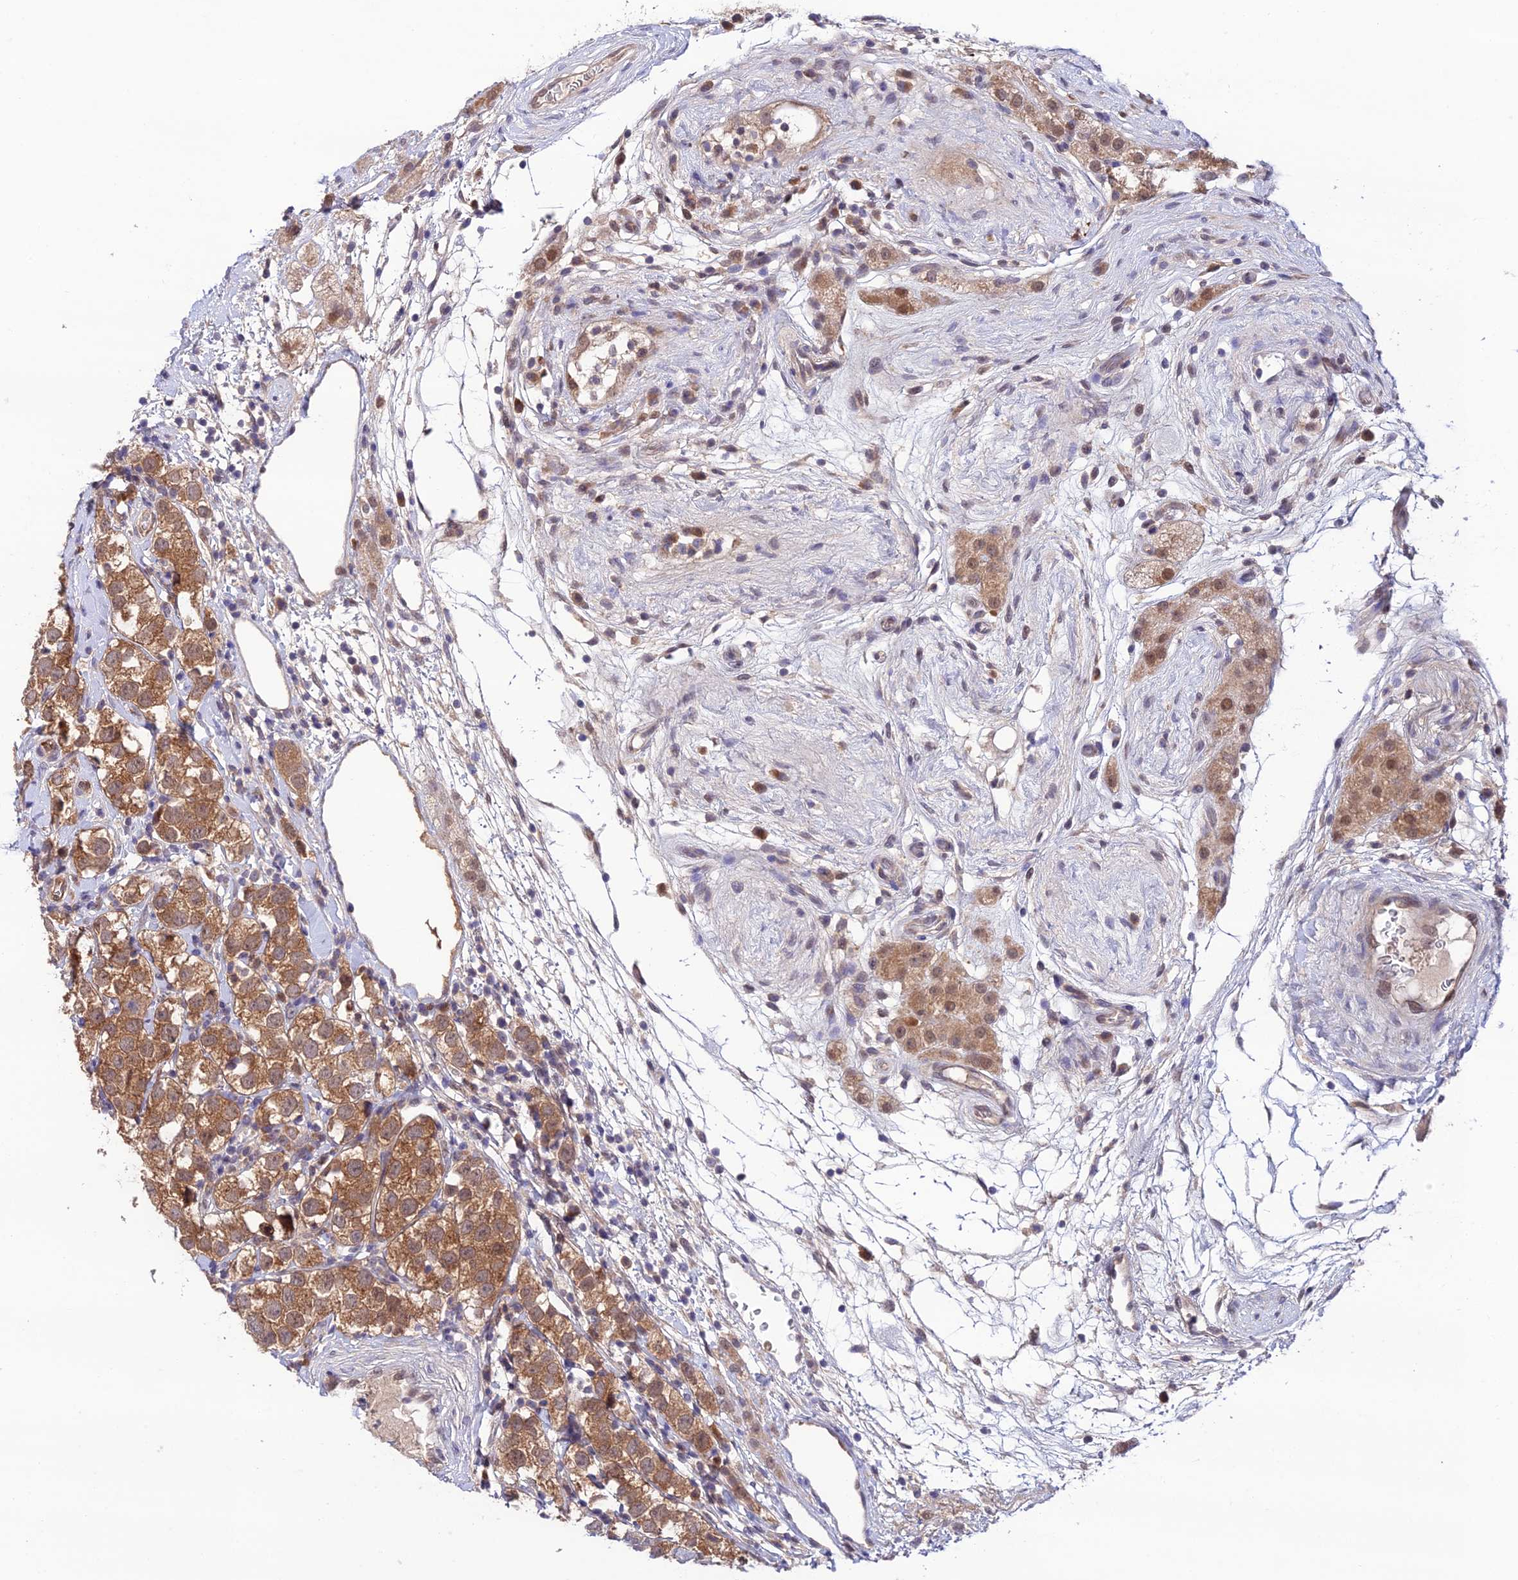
{"staining": {"intensity": "moderate", "quantity": ">75%", "location": "cytoplasmic/membranous"}, "tissue": "testis cancer", "cell_type": "Tumor cells", "image_type": "cancer", "snomed": [{"axis": "morphology", "description": "Seminoma, NOS"}, {"axis": "topography", "description": "Testis"}], "caption": "Immunohistochemical staining of human testis seminoma exhibits moderate cytoplasmic/membranous protein positivity in about >75% of tumor cells.", "gene": "TRIM40", "patient": {"sex": "male", "age": 34}}